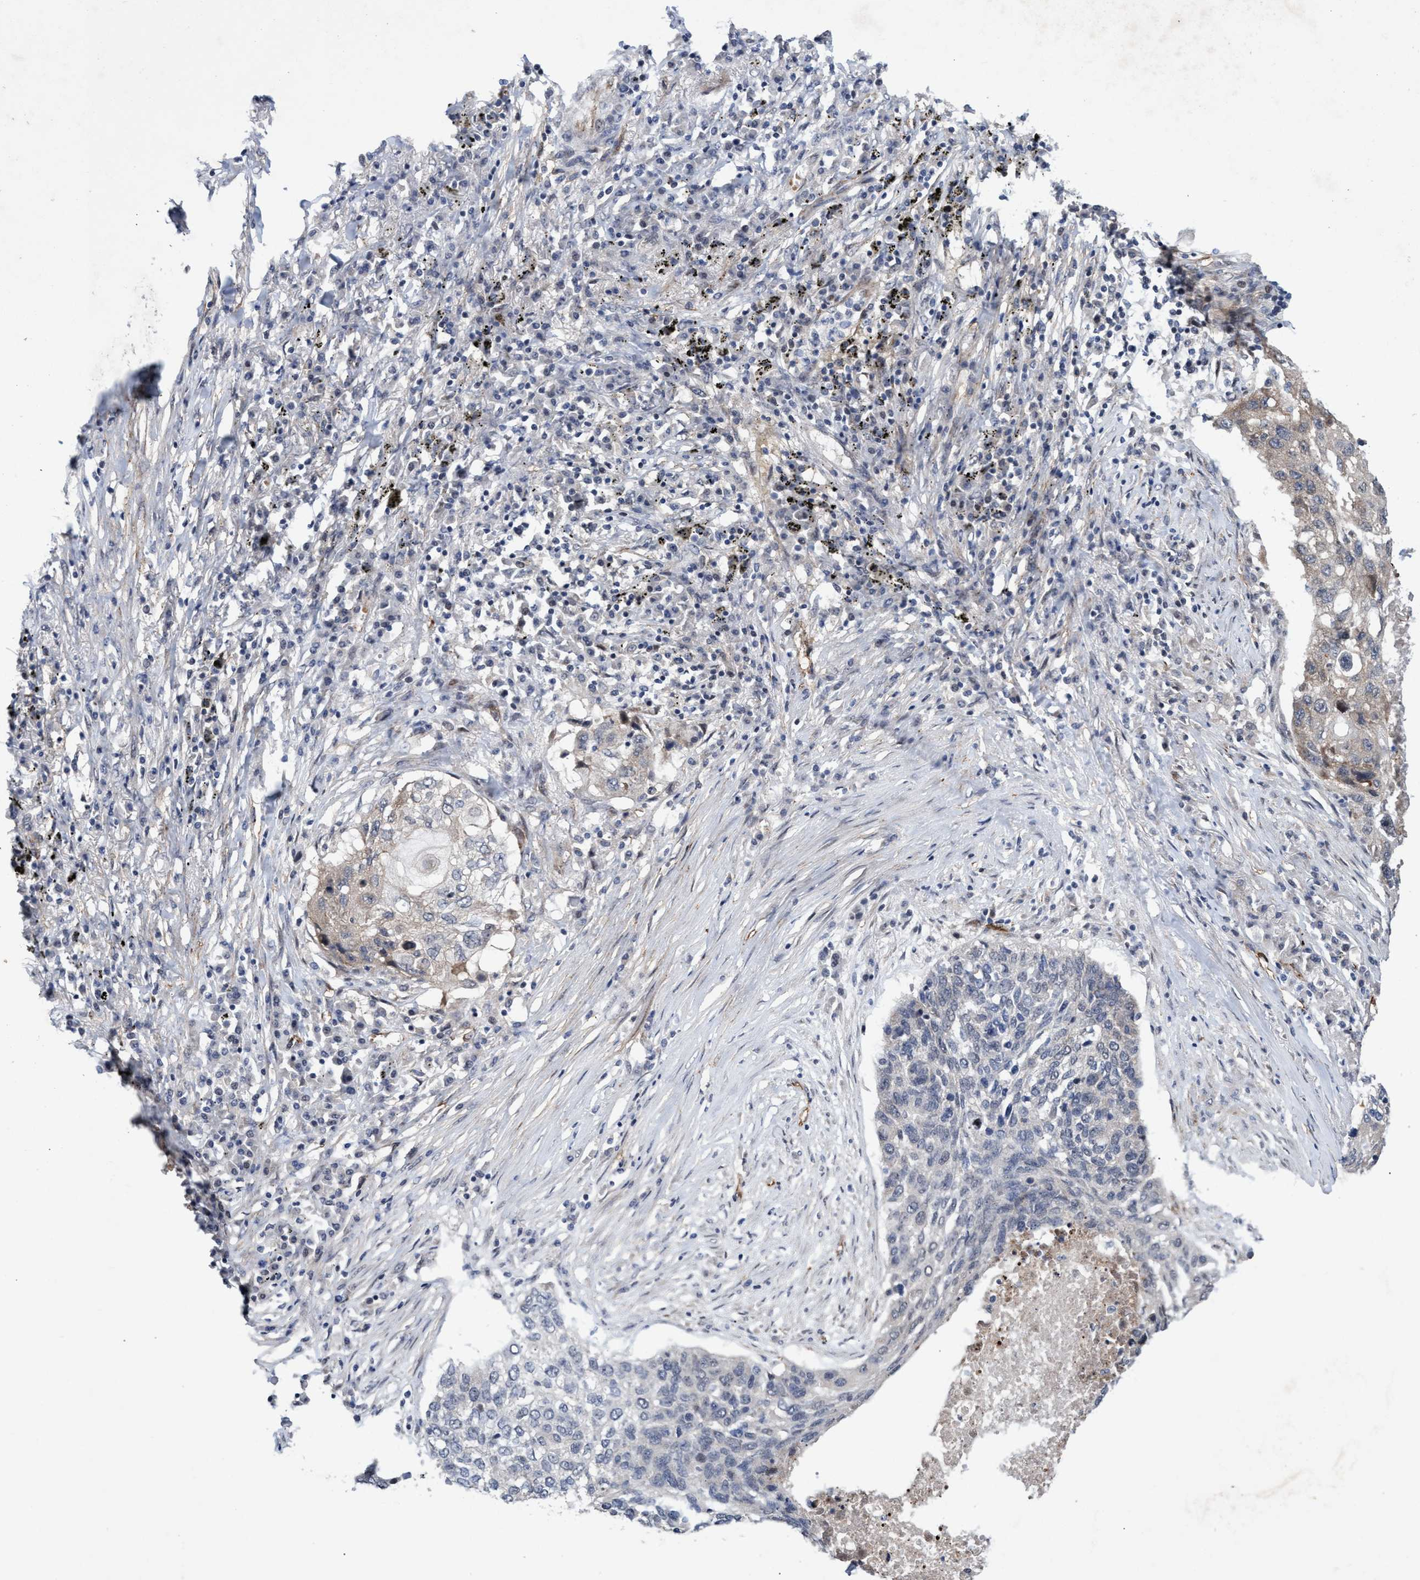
{"staining": {"intensity": "negative", "quantity": "none", "location": "none"}, "tissue": "lung cancer", "cell_type": "Tumor cells", "image_type": "cancer", "snomed": [{"axis": "morphology", "description": "Squamous cell carcinoma, NOS"}, {"axis": "topography", "description": "Lung"}], "caption": "Tumor cells are negative for protein expression in human lung cancer.", "gene": "ZNF750", "patient": {"sex": "female", "age": 63}}